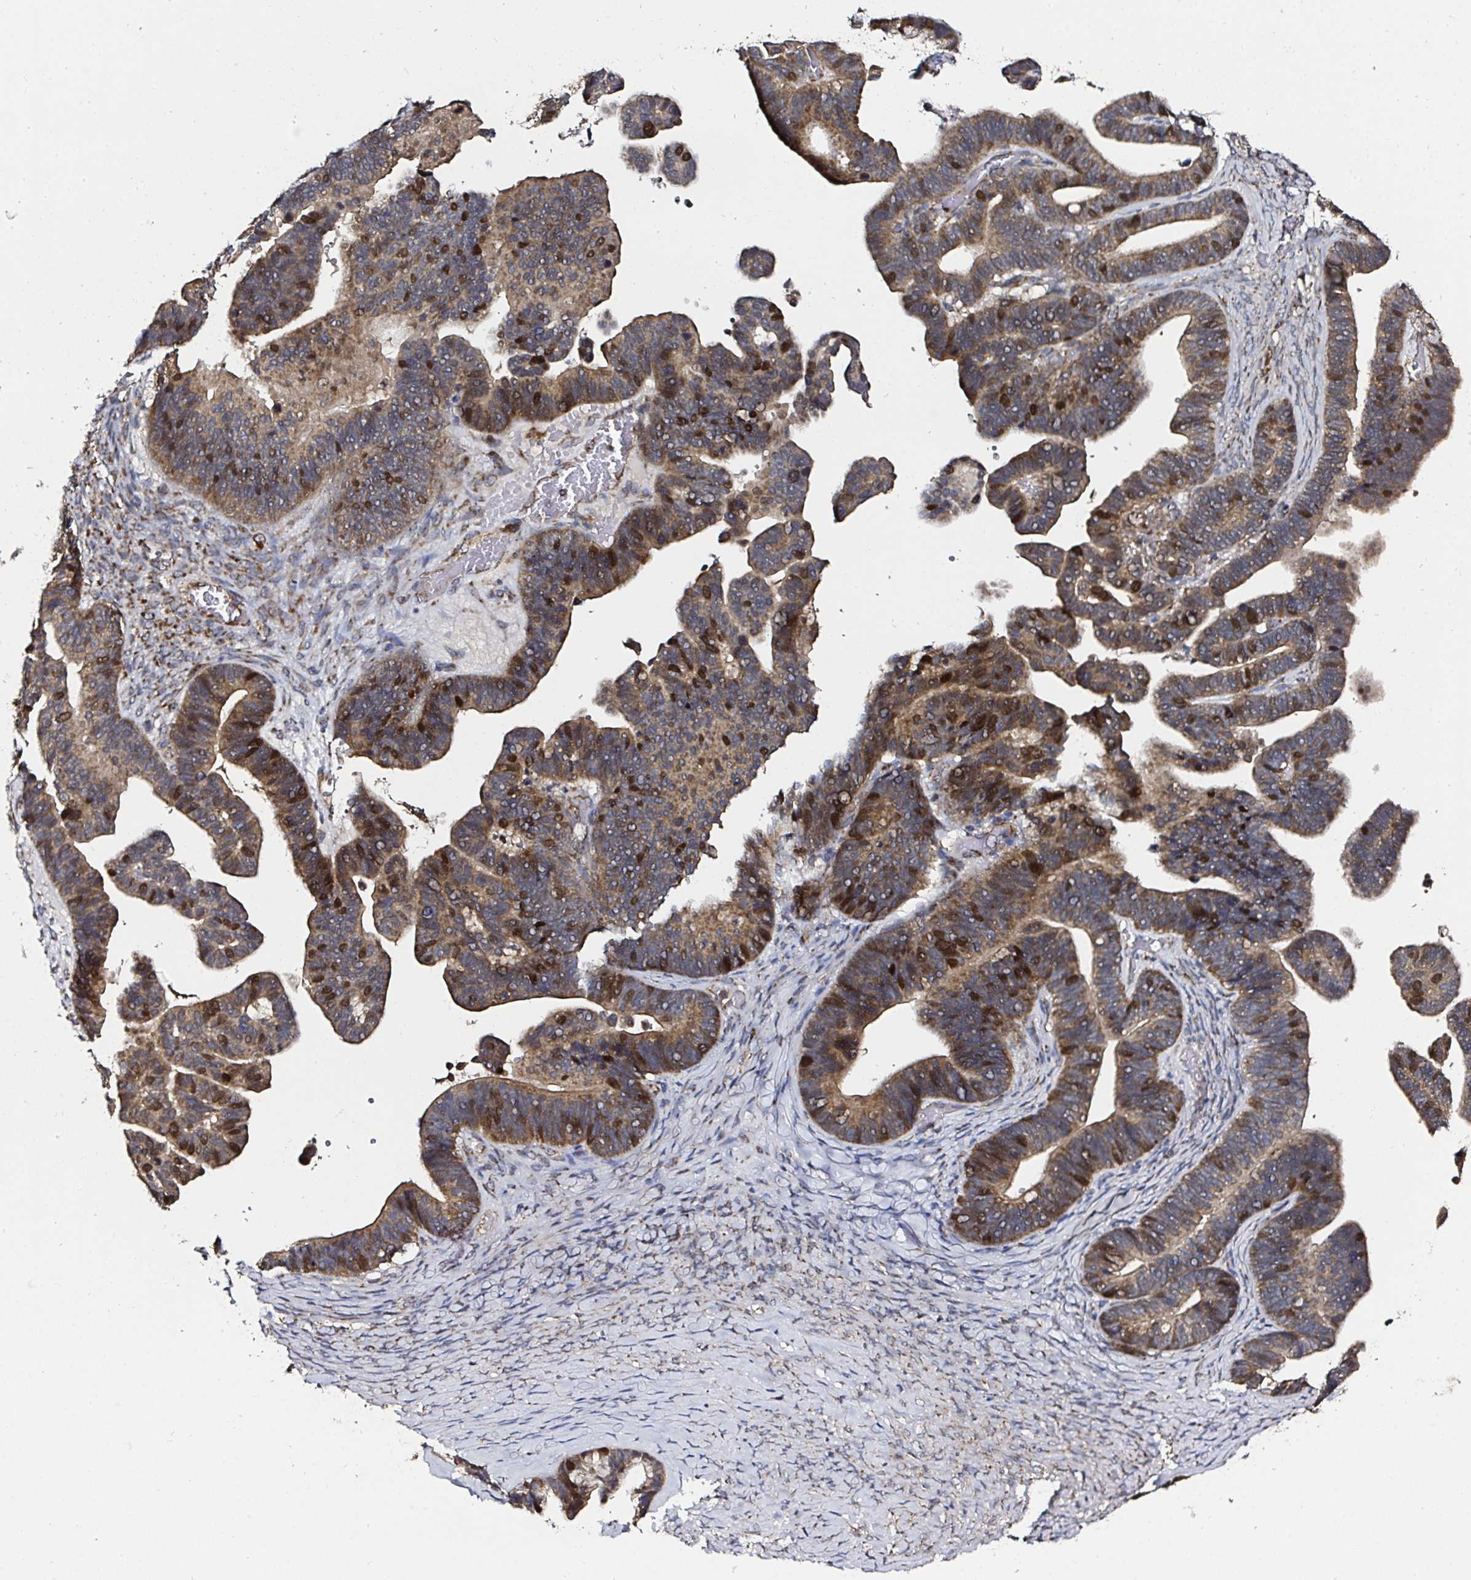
{"staining": {"intensity": "strong", "quantity": ">75%", "location": "cytoplasmic/membranous"}, "tissue": "ovarian cancer", "cell_type": "Tumor cells", "image_type": "cancer", "snomed": [{"axis": "morphology", "description": "Cystadenocarcinoma, serous, NOS"}, {"axis": "topography", "description": "Ovary"}], "caption": "This image shows serous cystadenocarcinoma (ovarian) stained with immunohistochemistry to label a protein in brown. The cytoplasmic/membranous of tumor cells show strong positivity for the protein. Nuclei are counter-stained blue.", "gene": "ATAD3B", "patient": {"sex": "female", "age": 56}}